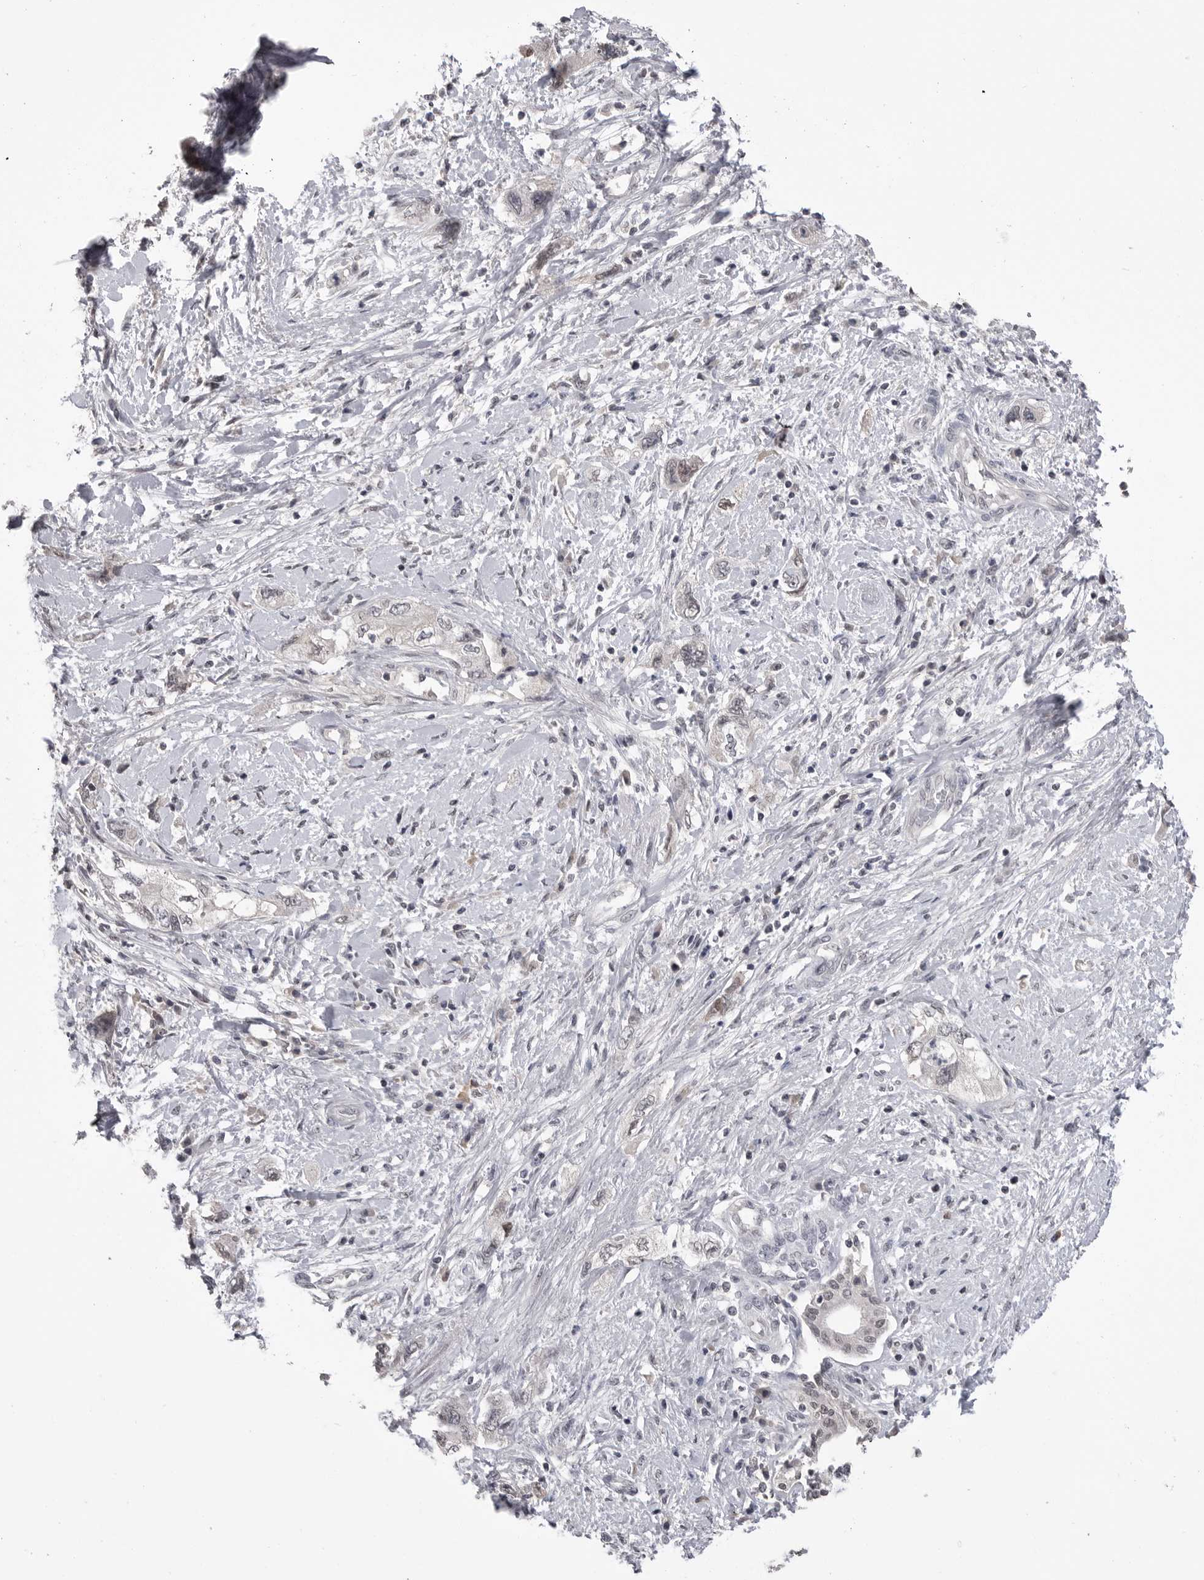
{"staining": {"intensity": "weak", "quantity": "<25%", "location": "nuclear"}, "tissue": "pancreatic cancer", "cell_type": "Tumor cells", "image_type": "cancer", "snomed": [{"axis": "morphology", "description": "Adenocarcinoma, NOS"}, {"axis": "topography", "description": "Pancreas"}], "caption": "The photomicrograph displays no staining of tumor cells in pancreatic cancer.", "gene": "DLG2", "patient": {"sex": "female", "age": 73}}